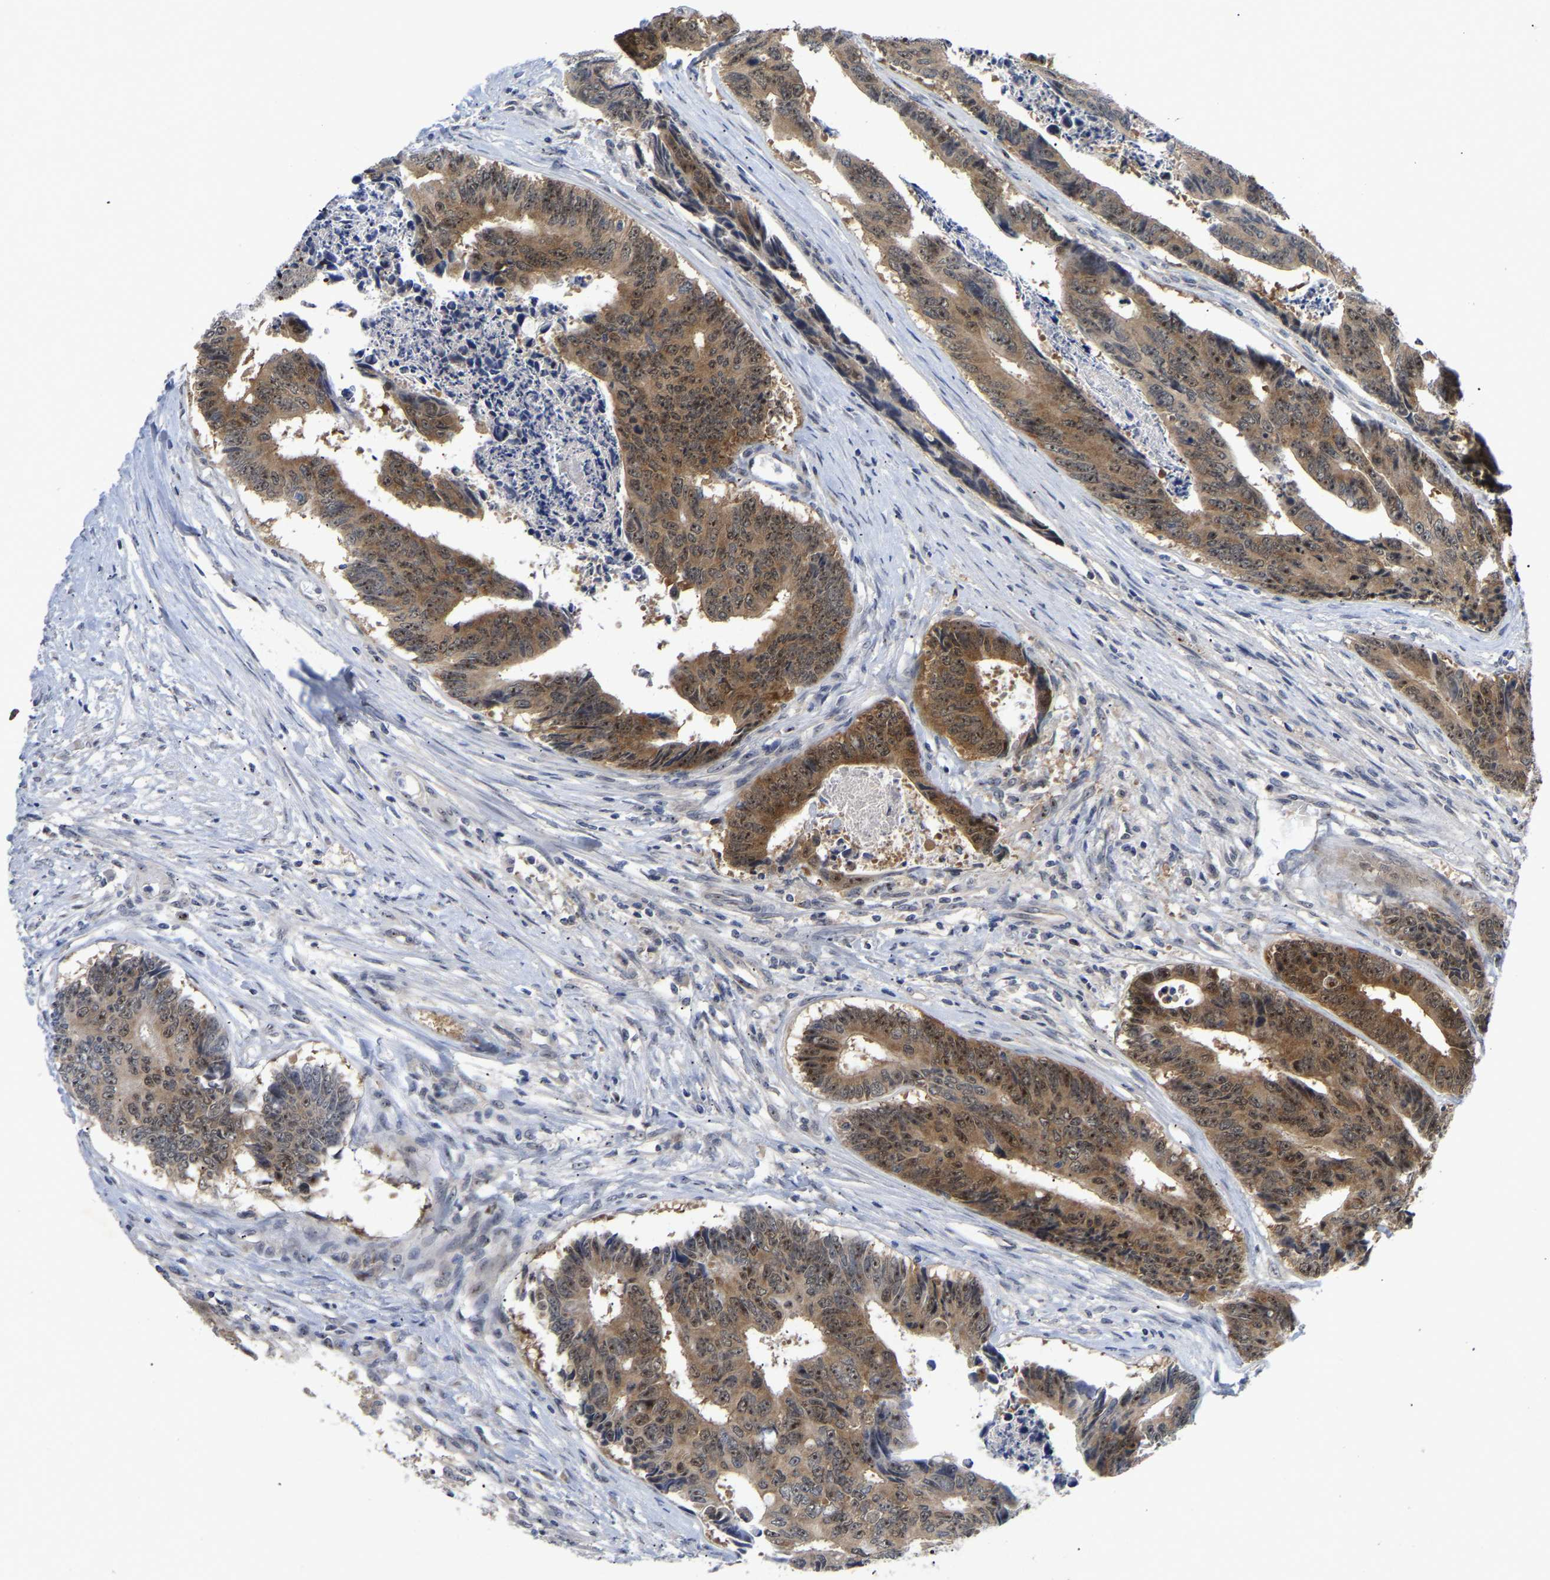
{"staining": {"intensity": "moderate", "quantity": "25%-75%", "location": "cytoplasmic/membranous,nuclear"}, "tissue": "colorectal cancer", "cell_type": "Tumor cells", "image_type": "cancer", "snomed": [{"axis": "morphology", "description": "Adenocarcinoma, NOS"}, {"axis": "topography", "description": "Rectum"}], "caption": "Protein staining shows moderate cytoplasmic/membranous and nuclear expression in about 25%-75% of tumor cells in colorectal cancer (adenocarcinoma).", "gene": "NLE1", "patient": {"sex": "male", "age": 84}}